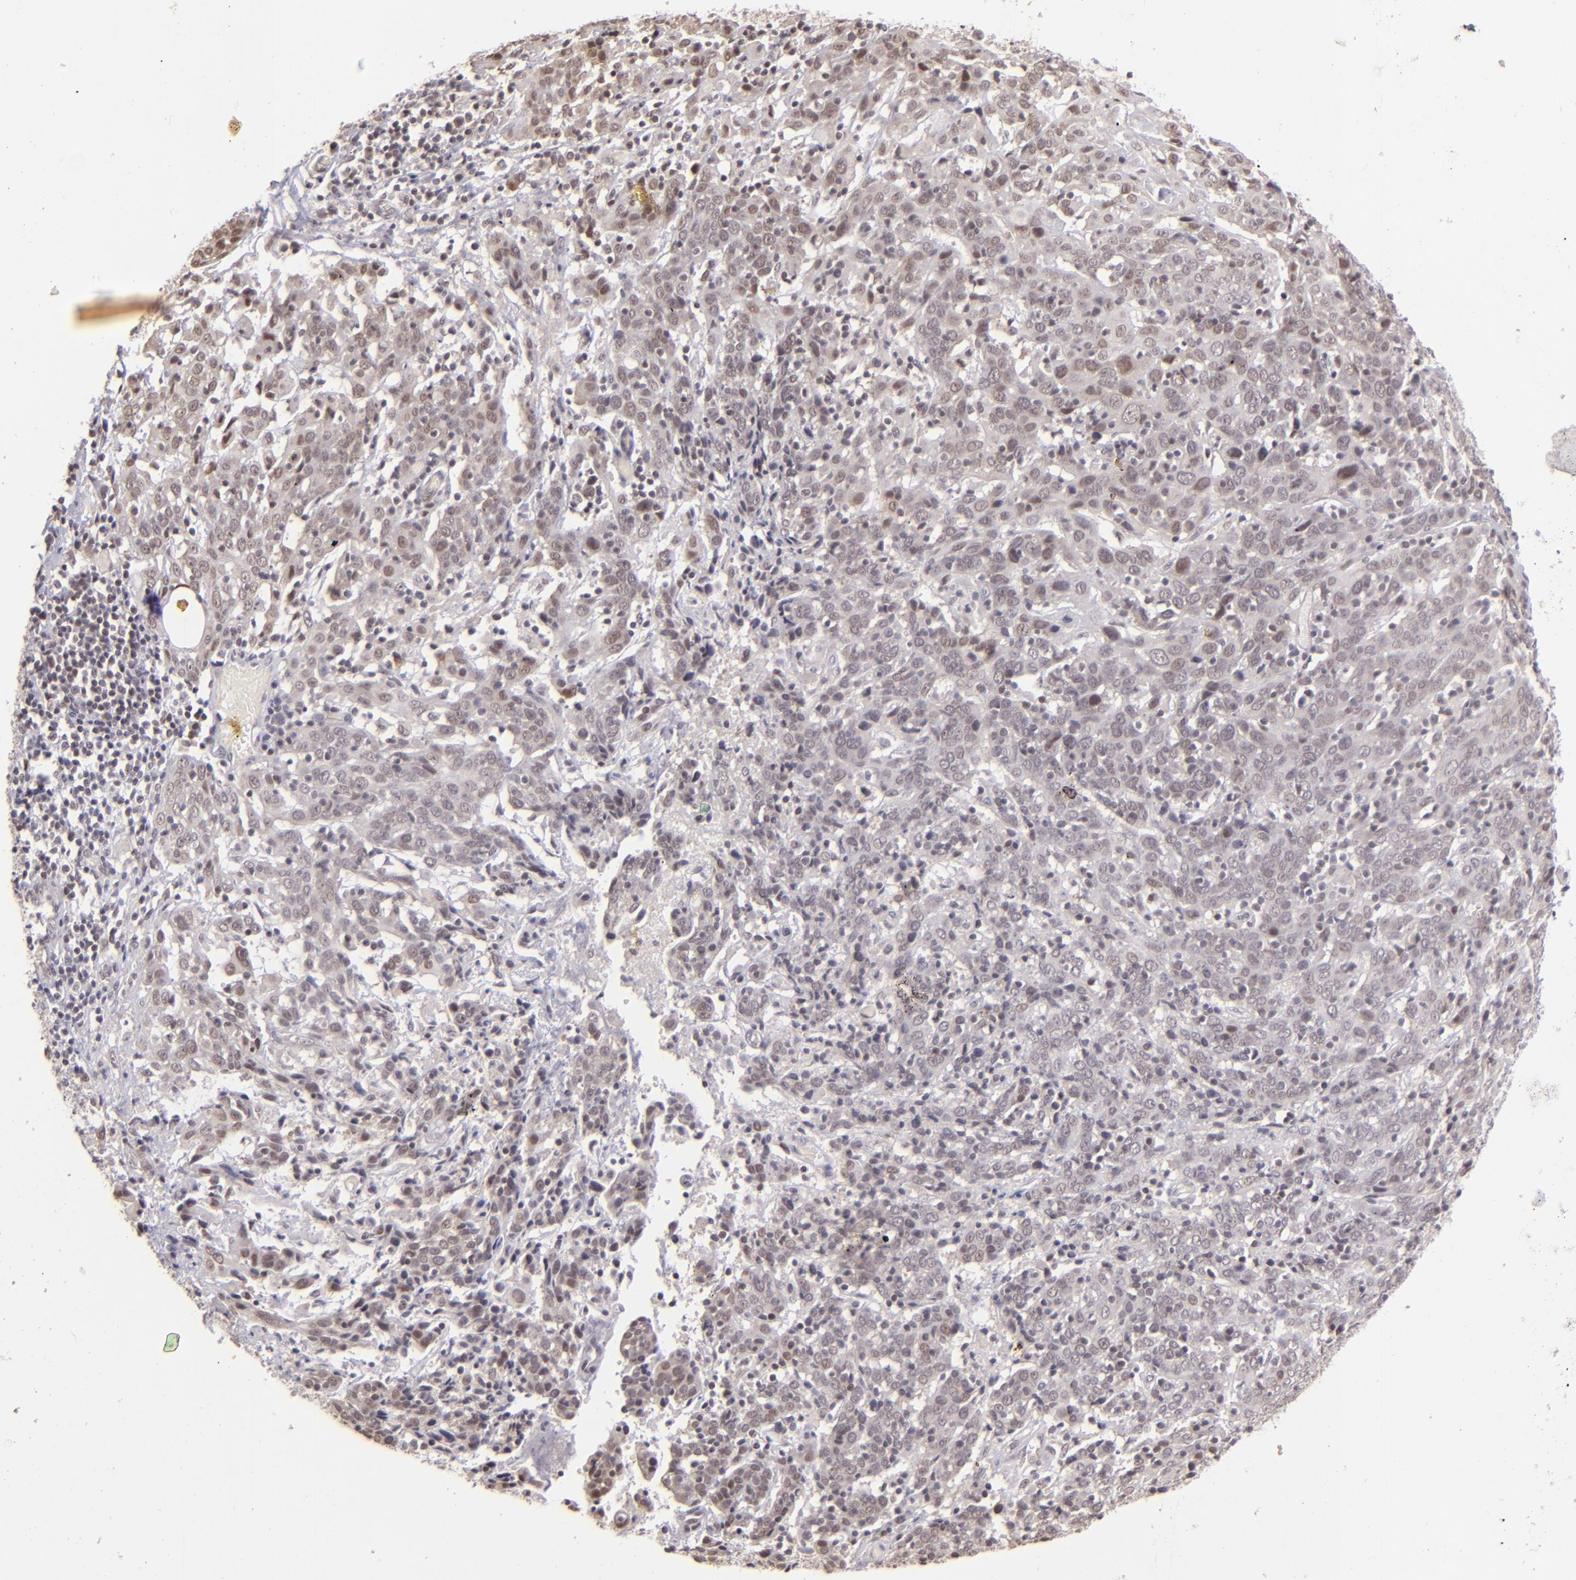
{"staining": {"intensity": "weak", "quantity": "<25%", "location": "nuclear"}, "tissue": "cervical cancer", "cell_type": "Tumor cells", "image_type": "cancer", "snomed": [{"axis": "morphology", "description": "Normal tissue, NOS"}, {"axis": "morphology", "description": "Squamous cell carcinoma, NOS"}, {"axis": "topography", "description": "Cervix"}], "caption": "Photomicrograph shows no protein positivity in tumor cells of cervical cancer tissue.", "gene": "RARB", "patient": {"sex": "female", "age": 67}}